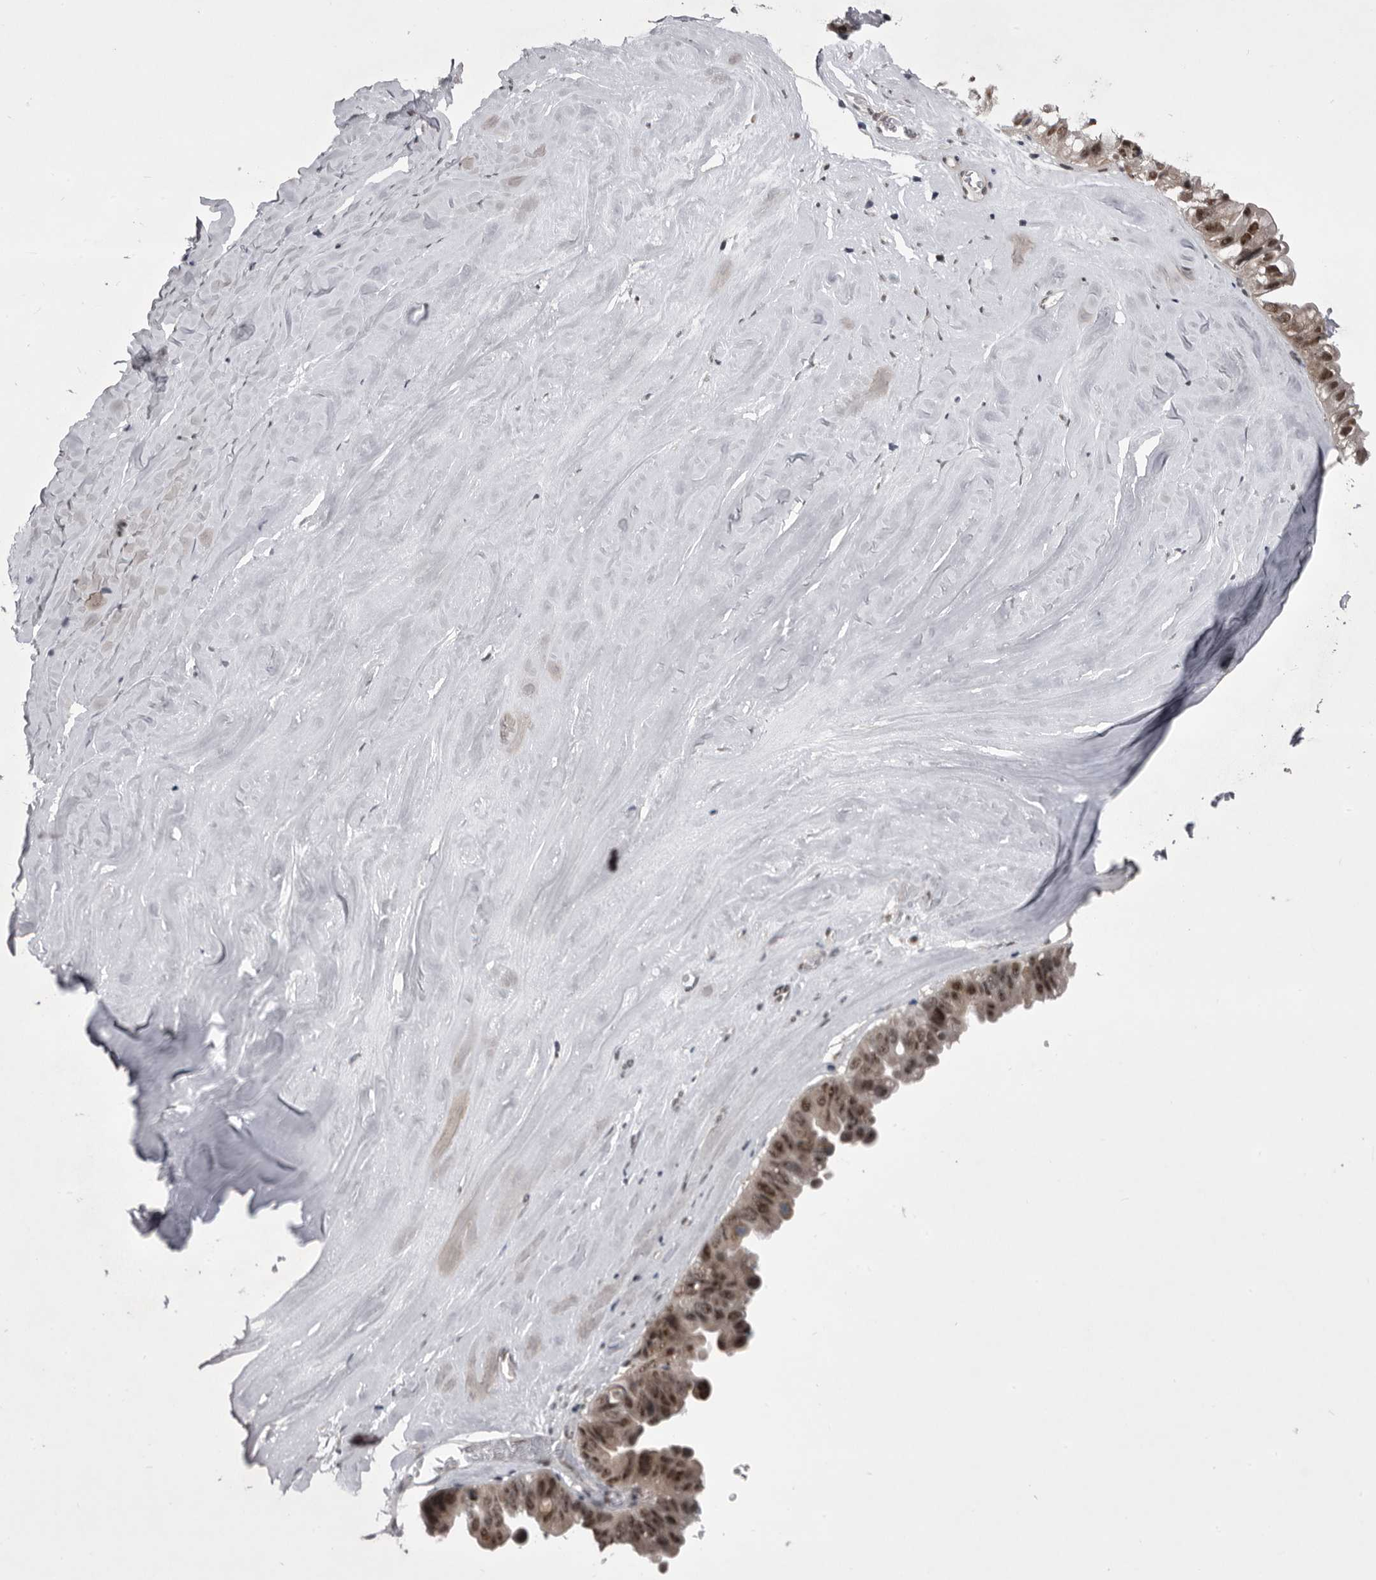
{"staining": {"intensity": "moderate", "quantity": ">75%", "location": "nuclear"}, "tissue": "ovarian cancer", "cell_type": "Tumor cells", "image_type": "cancer", "snomed": [{"axis": "morphology", "description": "Cystadenocarcinoma, mucinous, NOS"}, {"axis": "topography", "description": "Ovary"}], "caption": "A high-resolution micrograph shows immunohistochemistry (IHC) staining of ovarian mucinous cystadenocarcinoma, which reveals moderate nuclear positivity in about >75% of tumor cells. The staining is performed using DAB (3,3'-diaminobenzidine) brown chromogen to label protein expression. The nuclei are counter-stained blue using hematoxylin.", "gene": "PRPF3", "patient": {"sex": "female", "age": 61}}